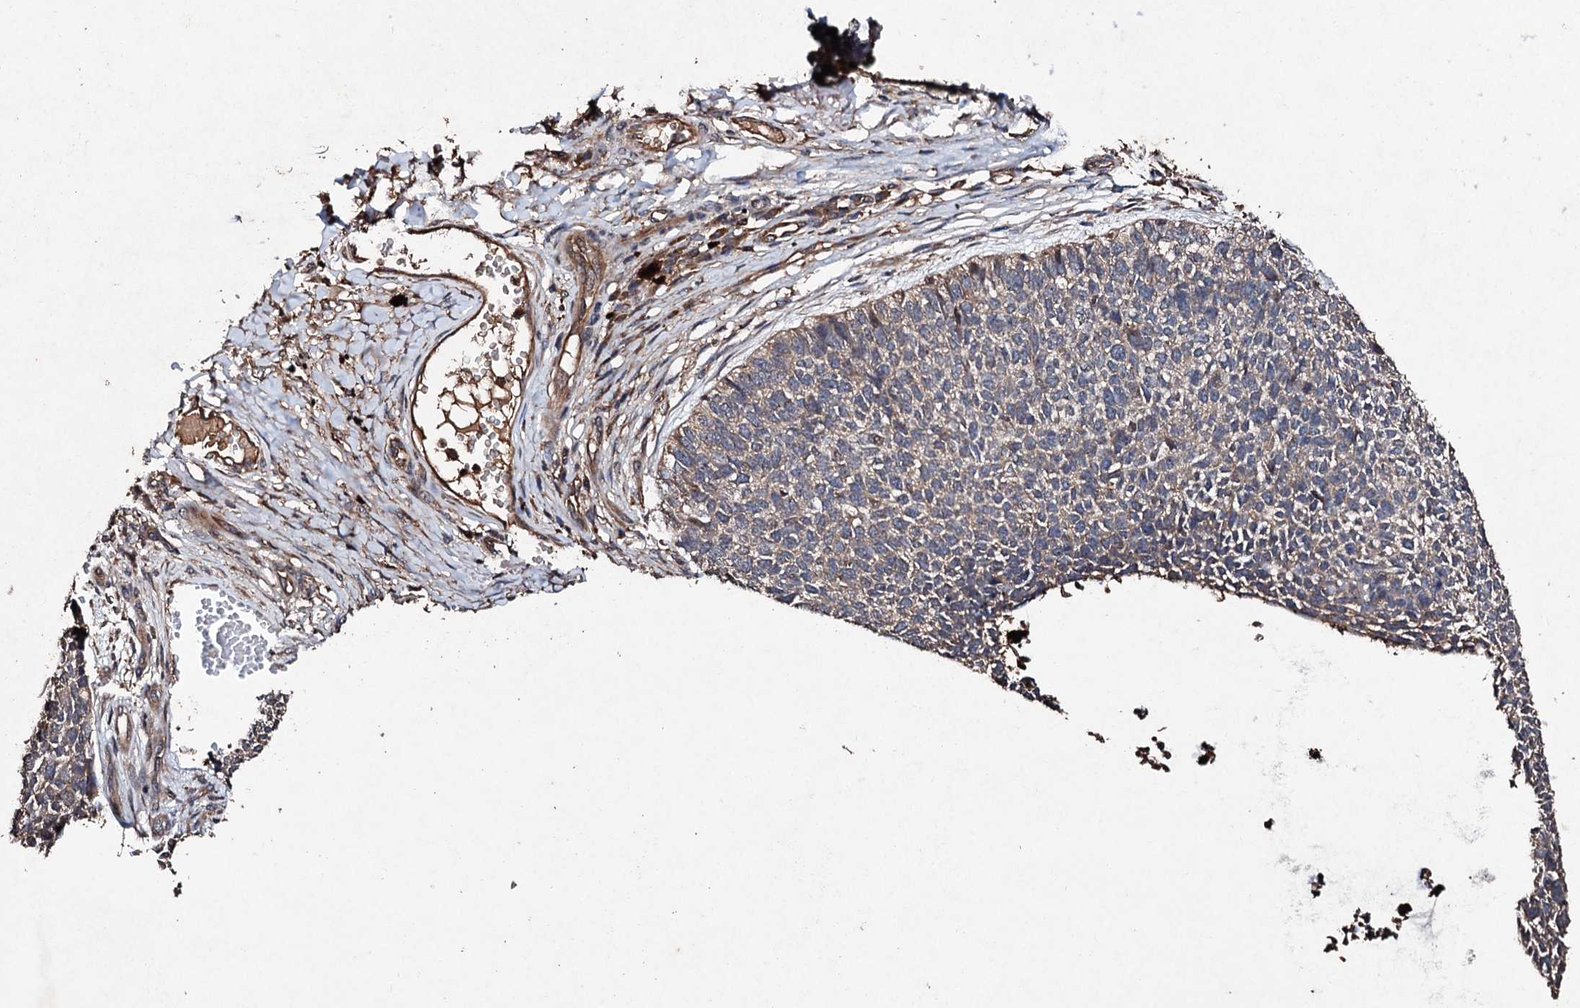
{"staining": {"intensity": "weak", "quantity": "25%-75%", "location": "cytoplasmic/membranous"}, "tissue": "skin cancer", "cell_type": "Tumor cells", "image_type": "cancer", "snomed": [{"axis": "morphology", "description": "Basal cell carcinoma"}, {"axis": "topography", "description": "Skin"}], "caption": "Weak cytoplasmic/membranous protein positivity is present in approximately 25%-75% of tumor cells in basal cell carcinoma (skin).", "gene": "KERA", "patient": {"sex": "female", "age": 84}}